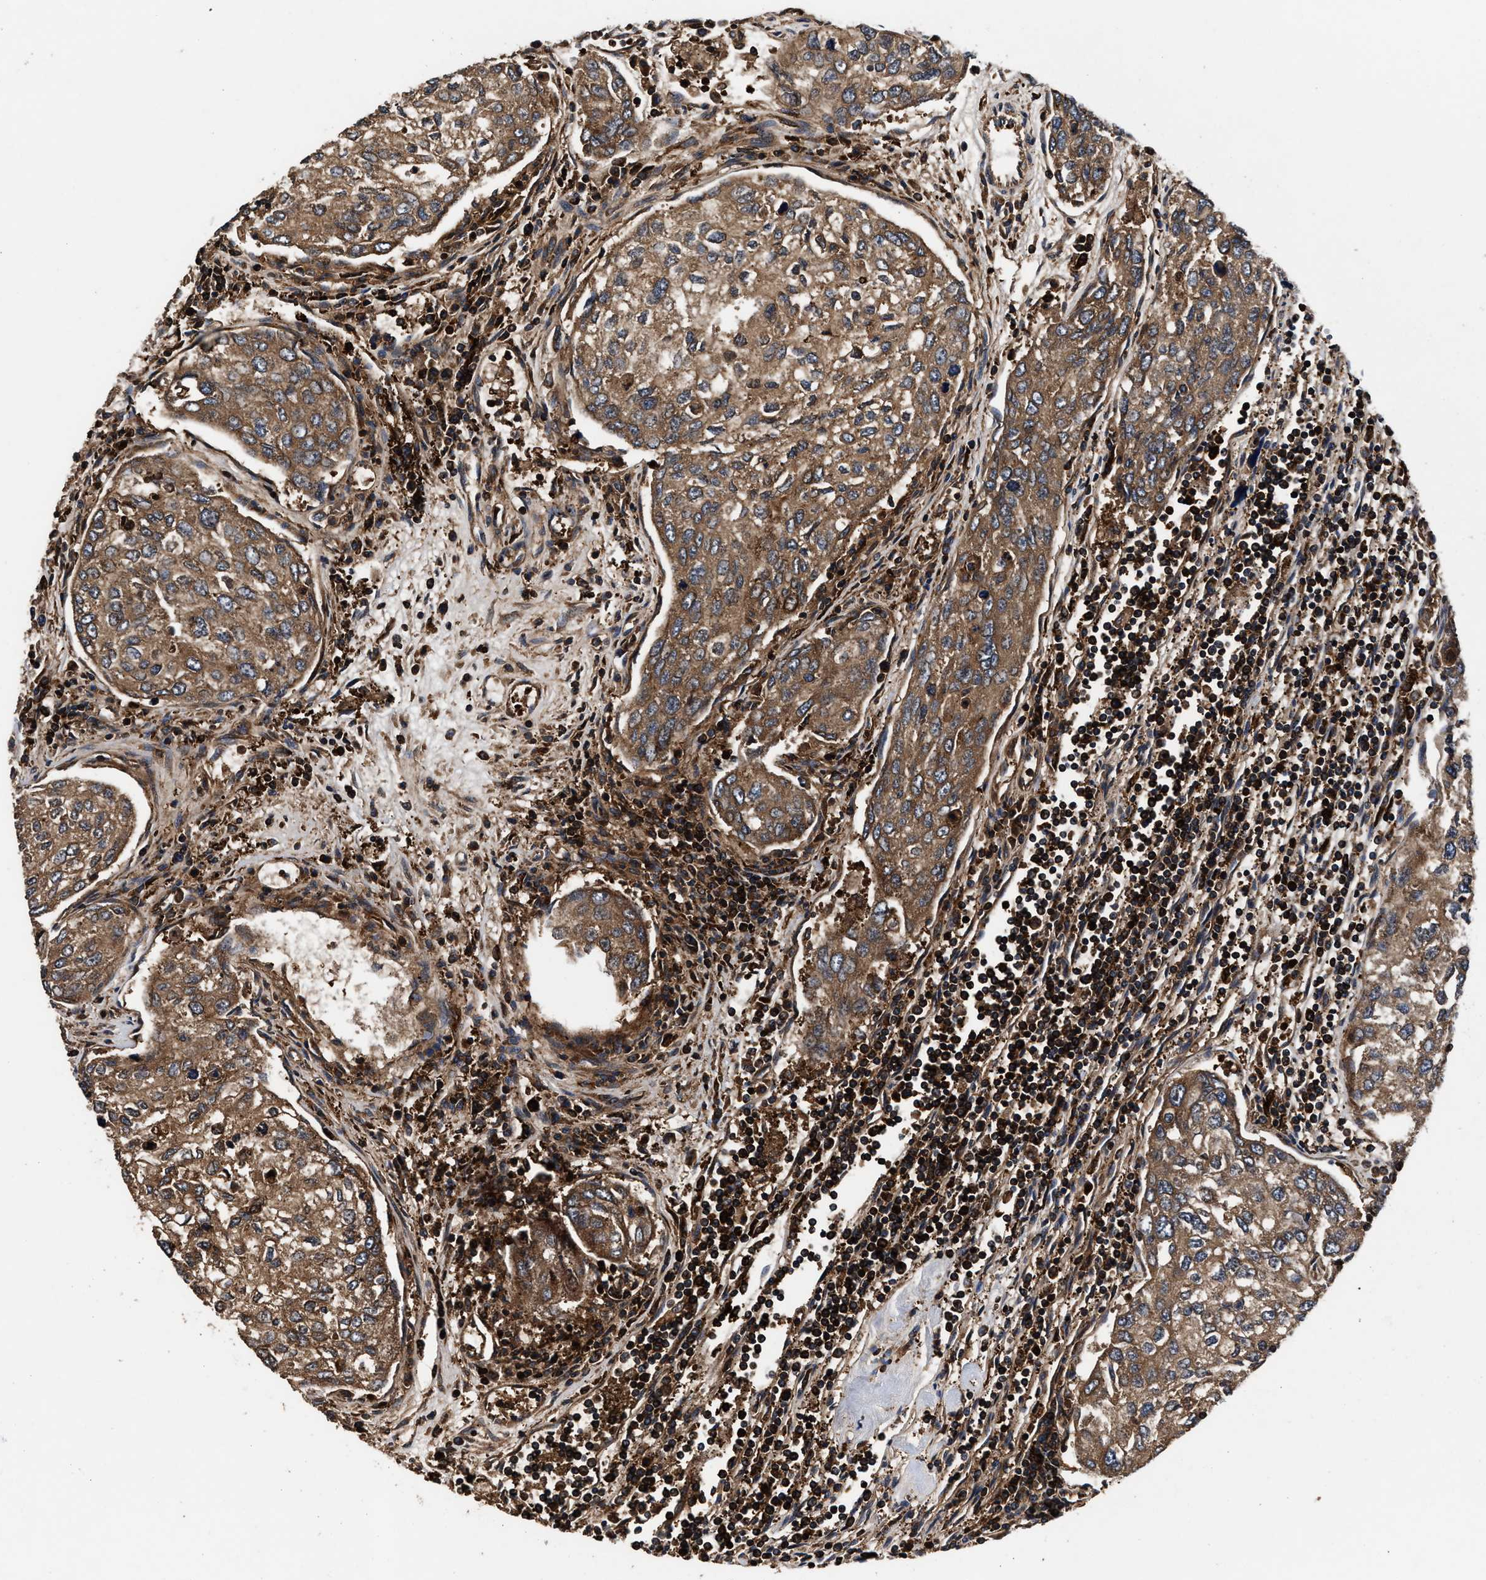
{"staining": {"intensity": "moderate", "quantity": ">75%", "location": "cytoplasmic/membranous"}, "tissue": "urothelial cancer", "cell_type": "Tumor cells", "image_type": "cancer", "snomed": [{"axis": "morphology", "description": "Urothelial carcinoma, High grade"}, {"axis": "topography", "description": "Lymph node"}, {"axis": "topography", "description": "Urinary bladder"}], "caption": "A brown stain labels moderate cytoplasmic/membranous staining of a protein in human high-grade urothelial carcinoma tumor cells. Using DAB (3,3'-diaminobenzidine) (brown) and hematoxylin (blue) stains, captured at high magnification using brightfield microscopy.", "gene": "KYAT1", "patient": {"sex": "male", "age": 51}}